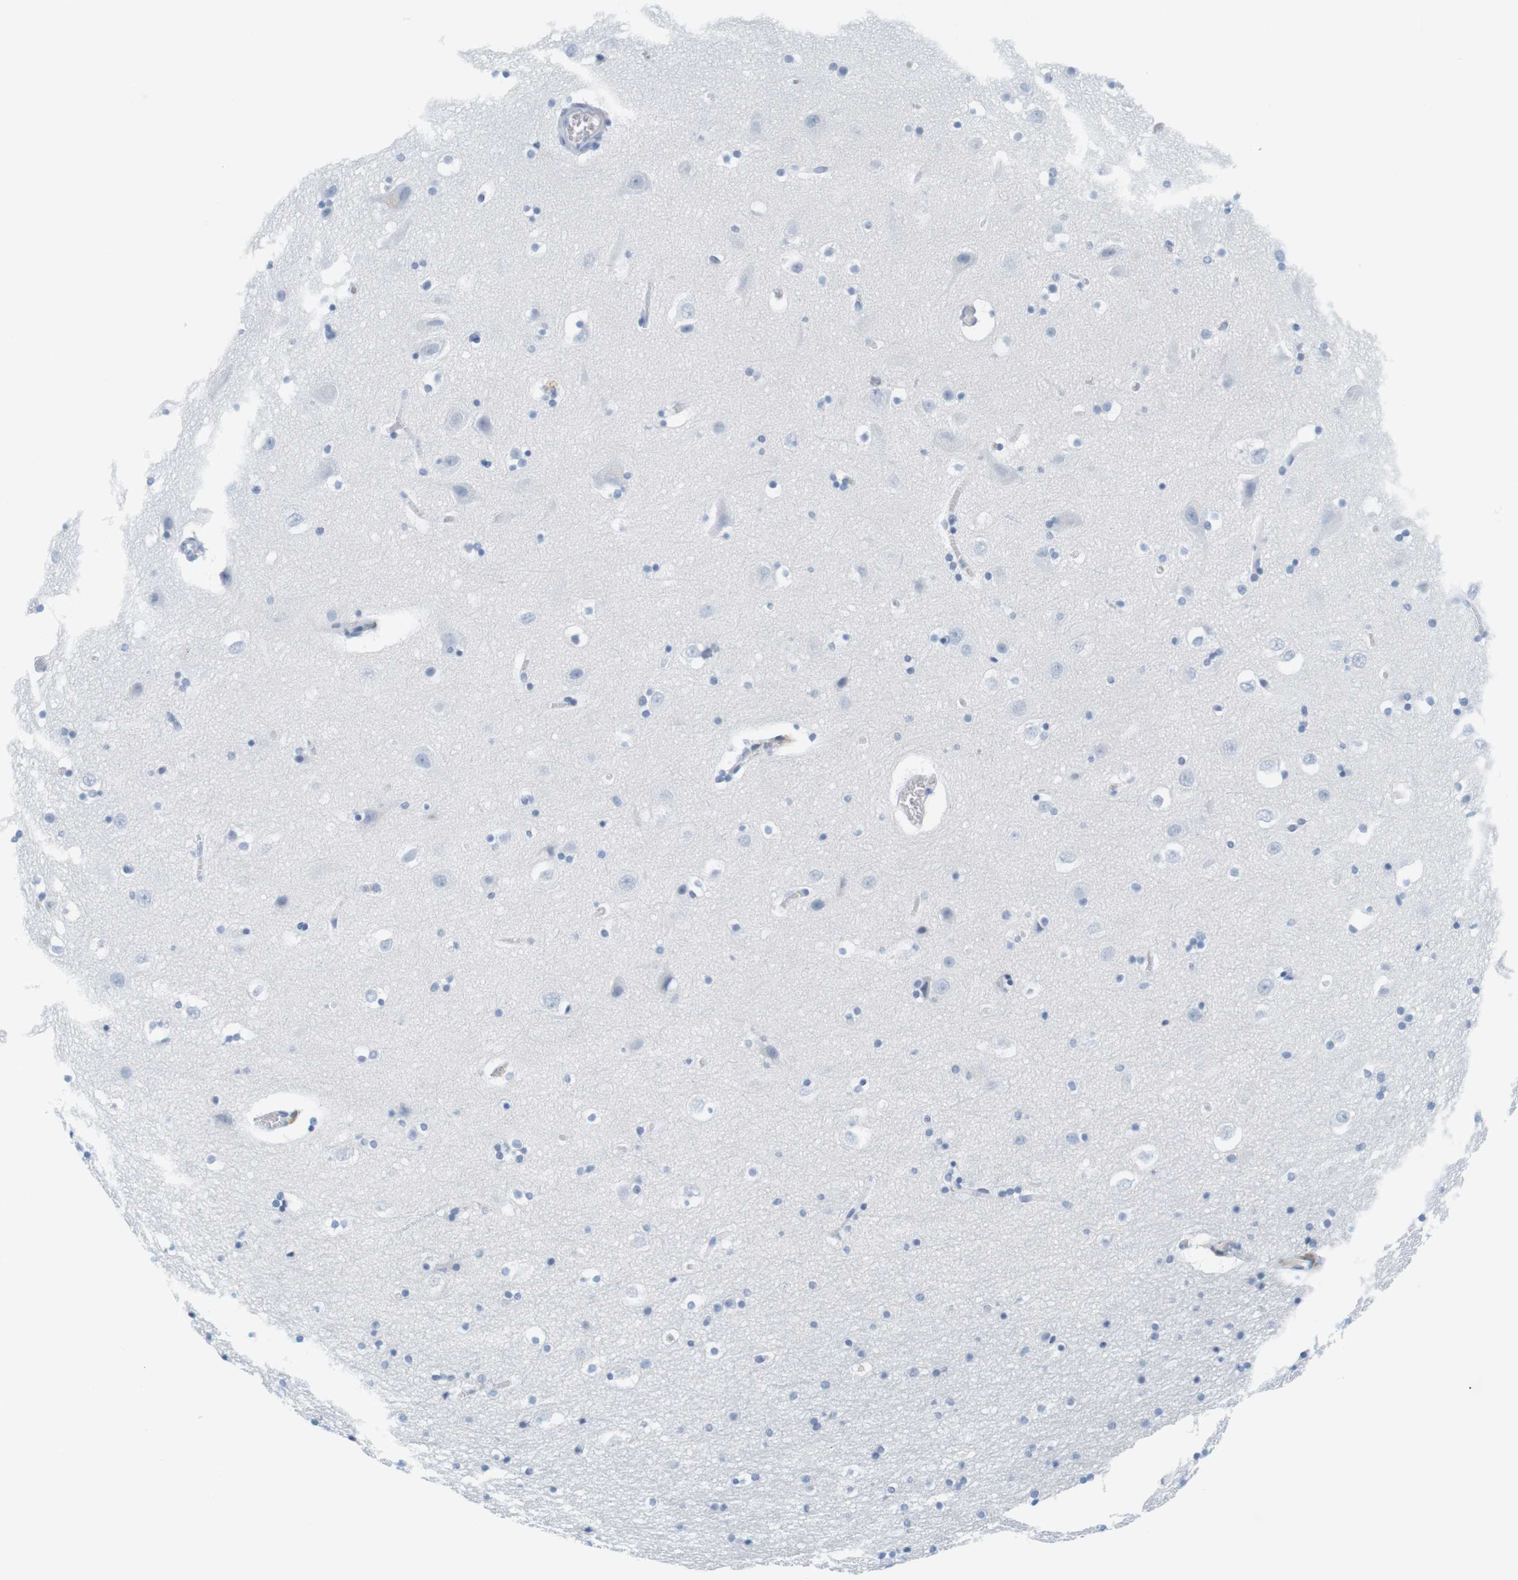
{"staining": {"intensity": "negative", "quantity": "none", "location": "none"}, "tissue": "hippocampus", "cell_type": "Glial cells", "image_type": "normal", "snomed": [{"axis": "morphology", "description": "Normal tissue, NOS"}, {"axis": "topography", "description": "Hippocampus"}], "caption": "Hippocampus stained for a protein using immunohistochemistry shows no positivity glial cells.", "gene": "OPRM1", "patient": {"sex": "male", "age": 45}}